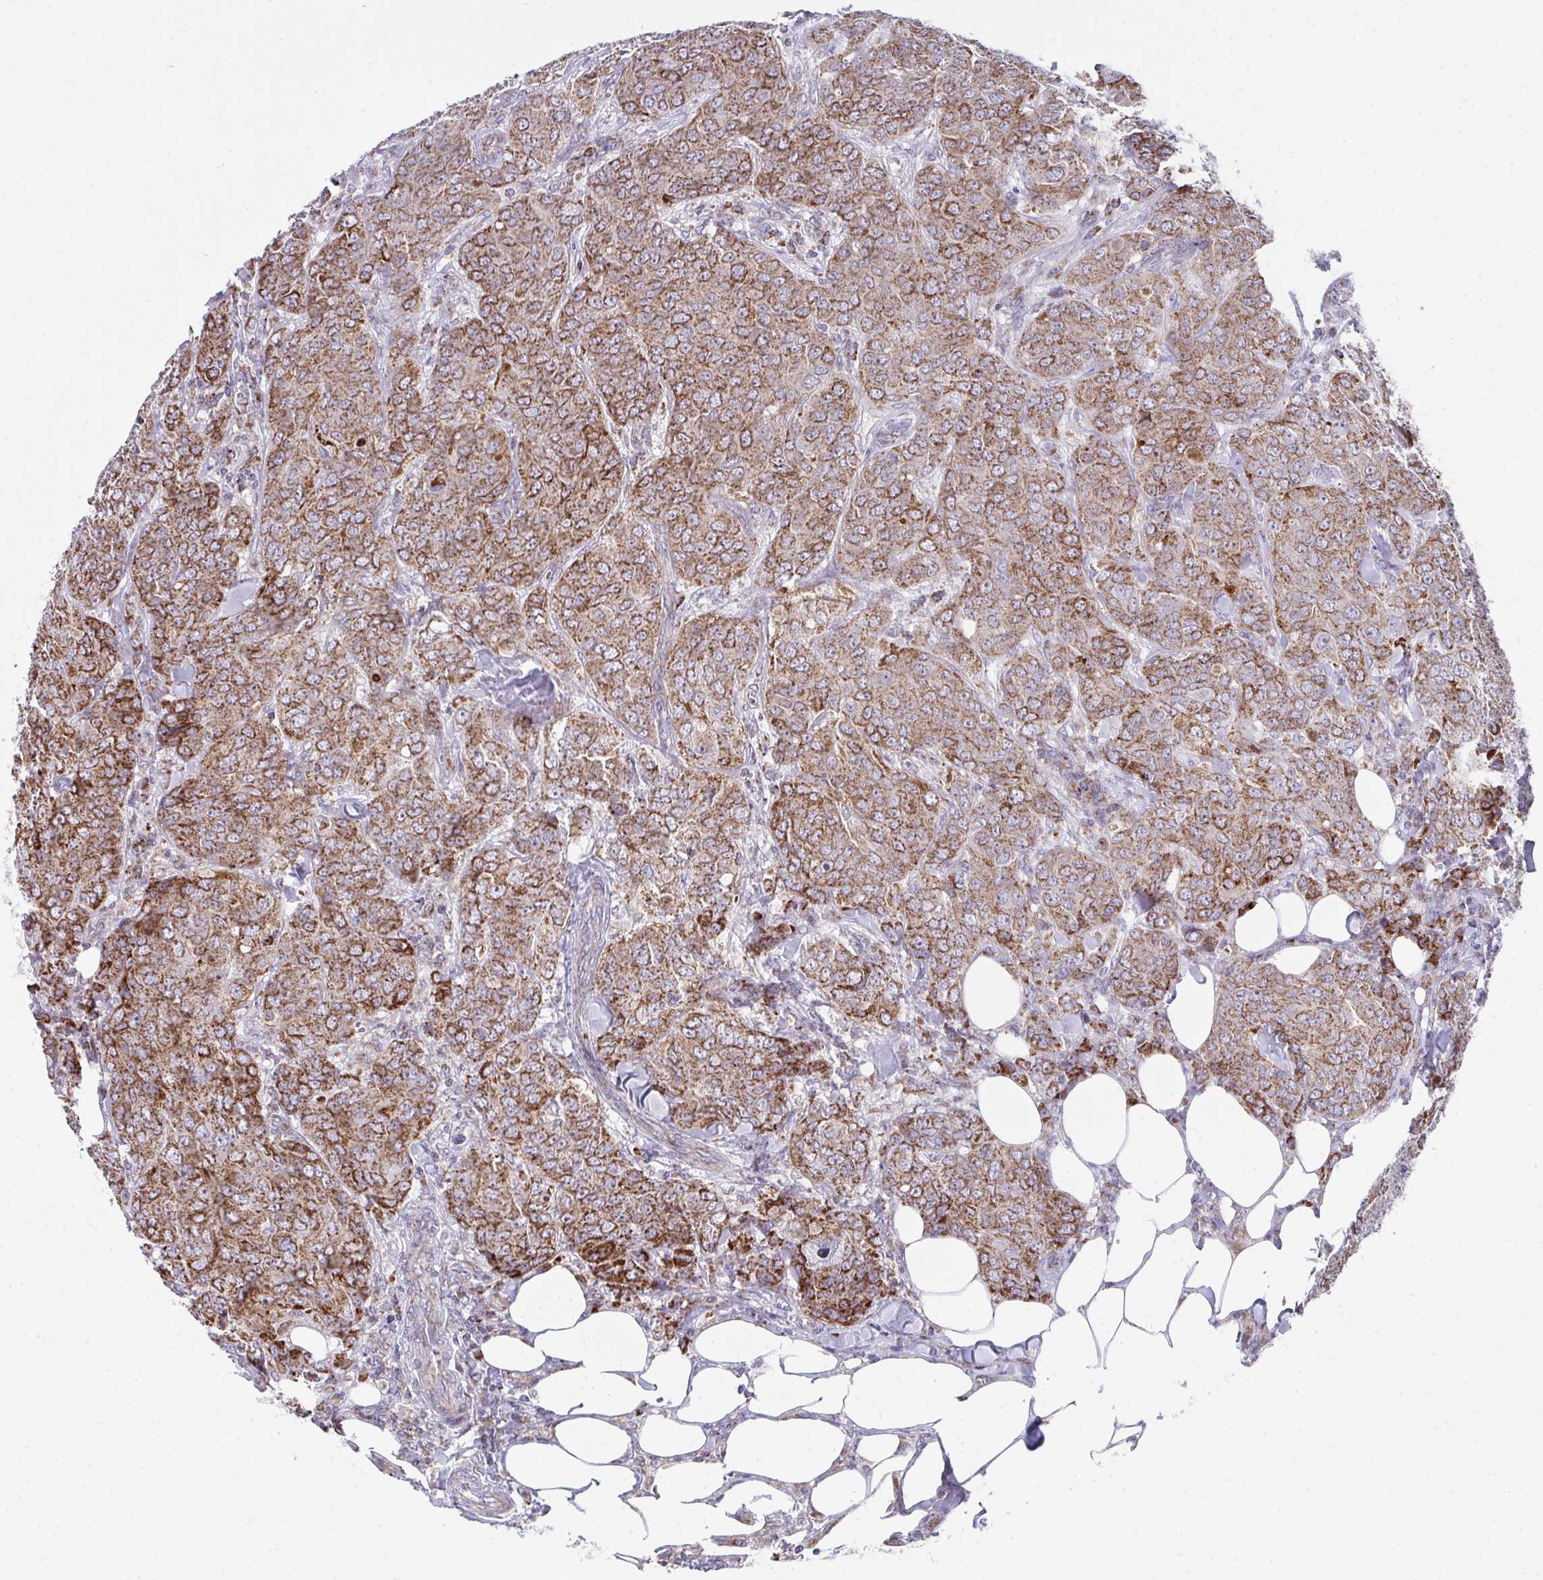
{"staining": {"intensity": "strong", "quantity": ">75%", "location": "cytoplasmic/membranous"}, "tissue": "breast cancer", "cell_type": "Tumor cells", "image_type": "cancer", "snomed": [{"axis": "morphology", "description": "Duct carcinoma"}, {"axis": "topography", "description": "Breast"}], "caption": "Tumor cells demonstrate high levels of strong cytoplasmic/membranous staining in approximately >75% of cells in breast infiltrating ductal carcinoma.", "gene": "PRRG3", "patient": {"sex": "female", "age": 43}}